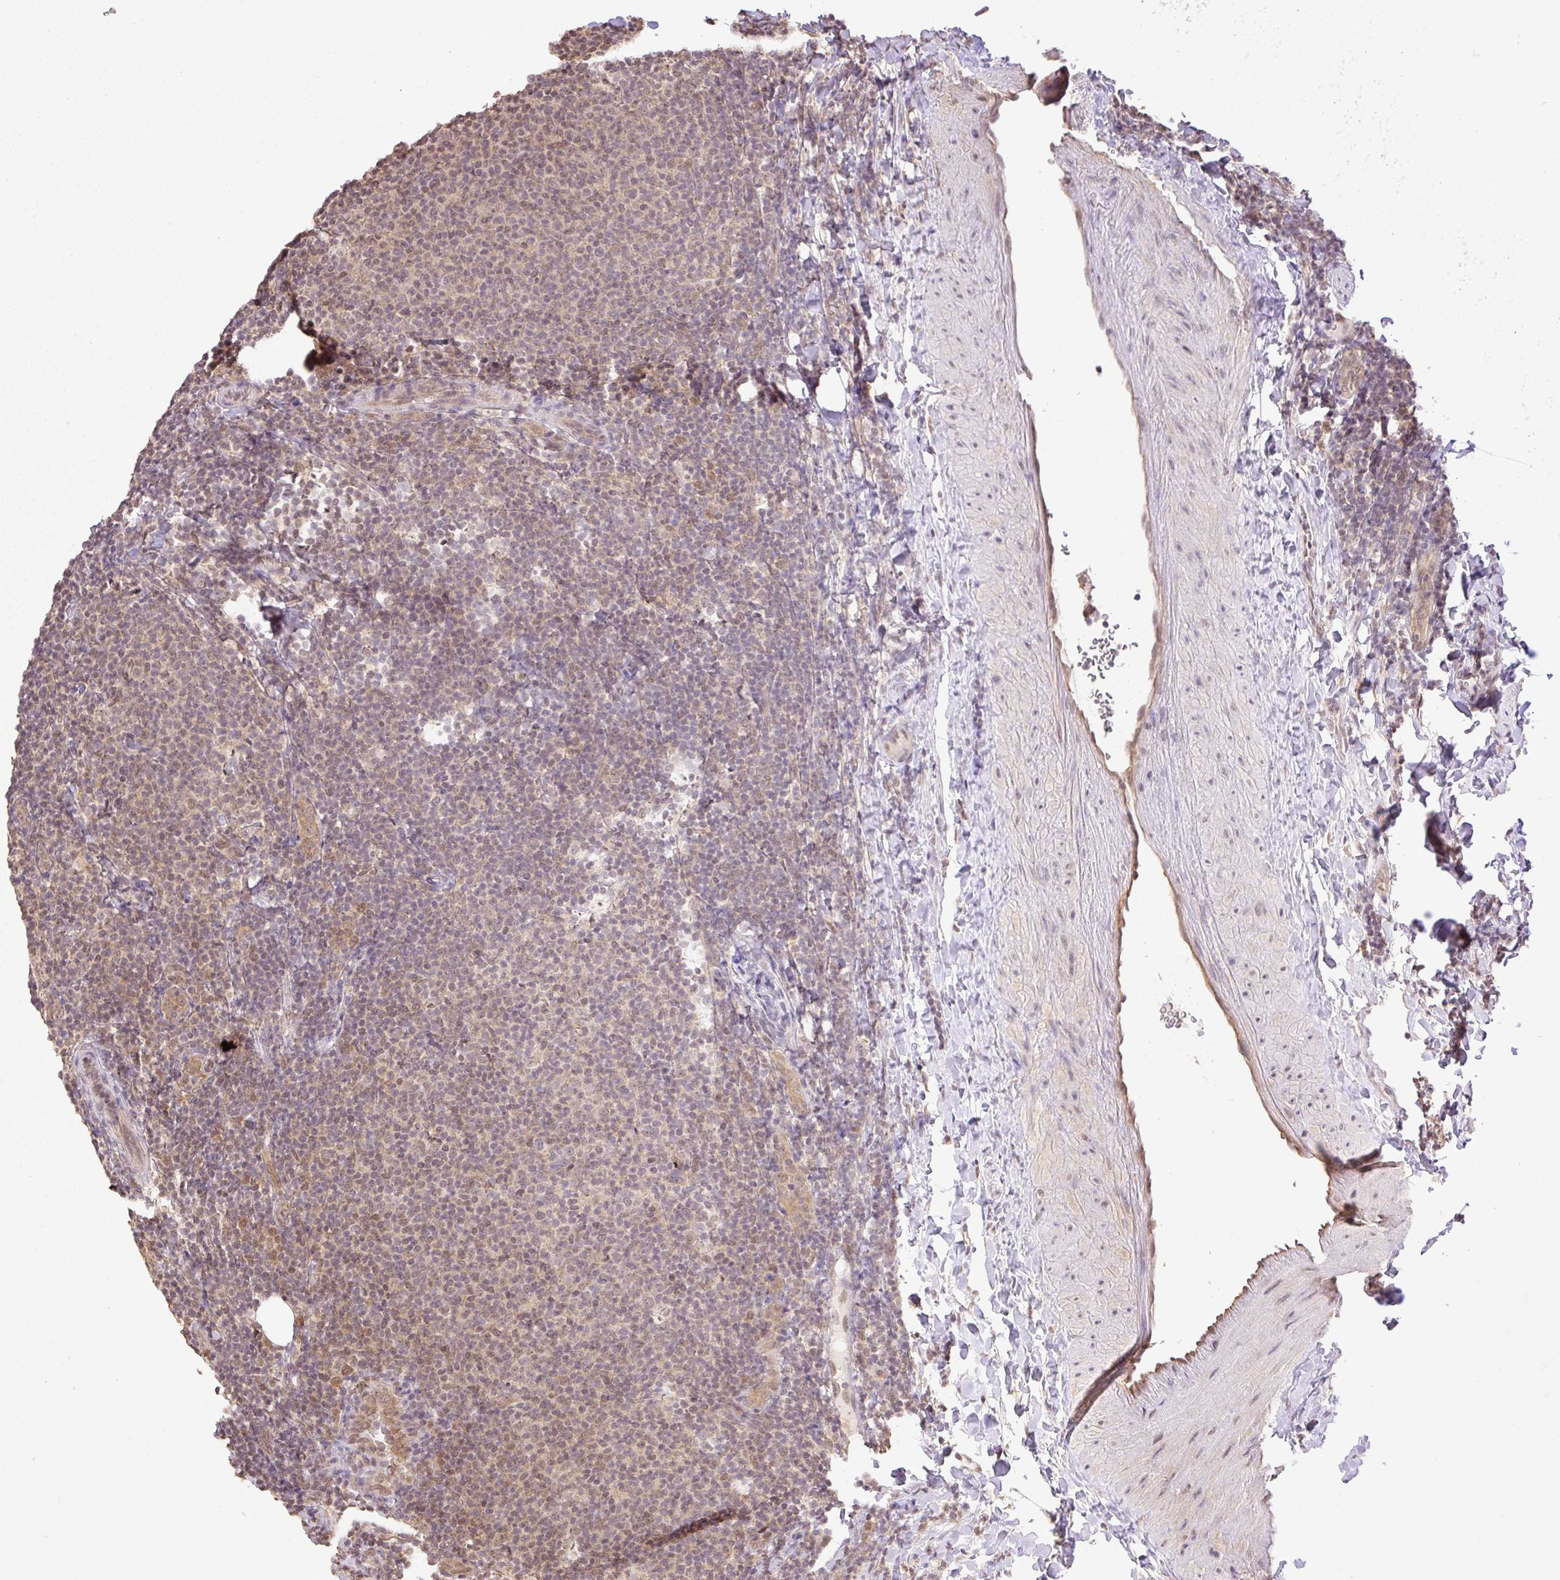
{"staining": {"intensity": "moderate", "quantity": "25%-75%", "location": "cytoplasmic/membranous,nuclear"}, "tissue": "lymphoma", "cell_type": "Tumor cells", "image_type": "cancer", "snomed": [{"axis": "morphology", "description": "Malignant lymphoma, non-Hodgkin's type, Low grade"}, {"axis": "topography", "description": "Lymph node"}], "caption": "A brown stain shows moderate cytoplasmic/membranous and nuclear expression of a protein in human lymphoma tumor cells. Using DAB (3,3'-diaminobenzidine) (brown) and hematoxylin (blue) stains, captured at high magnification using brightfield microscopy.", "gene": "VPS25", "patient": {"sex": "male", "age": 66}}